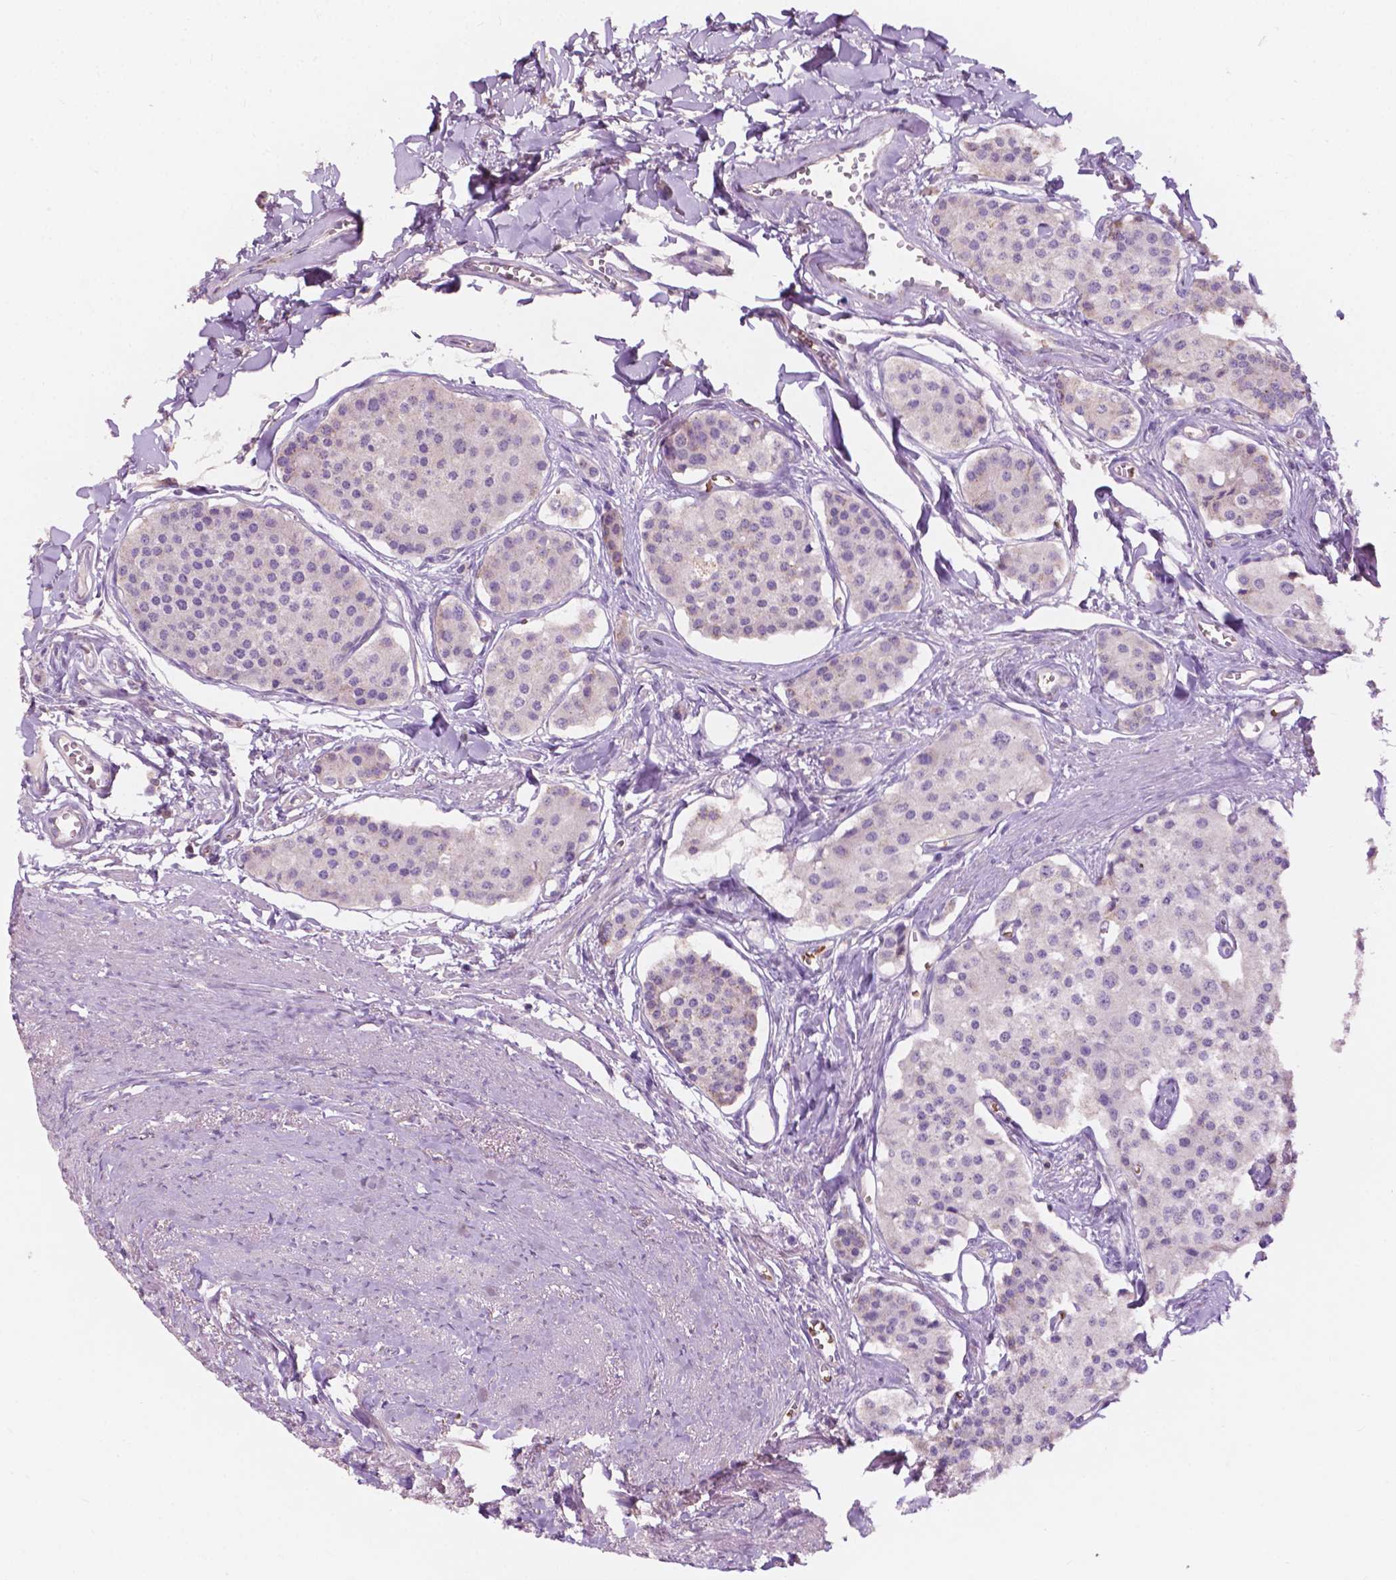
{"staining": {"intensity": "negative", "quantity": "none", "location": "none"}, "tissue": "carcinoid", "cell_type": "Tumor cells", "image_type": "cancer", "snomed": [{"axis": "morphology", "description": "Carcinoid, malignant, NOS"}, {"axis": "topography", "description": "Small intestine"}], "caption": "A micrograph of carcinoid stained for a protein displays no brown staining in tumor cells.", "gene": "NDUFS1", "patient": {"sex": "female", "age": 65}}